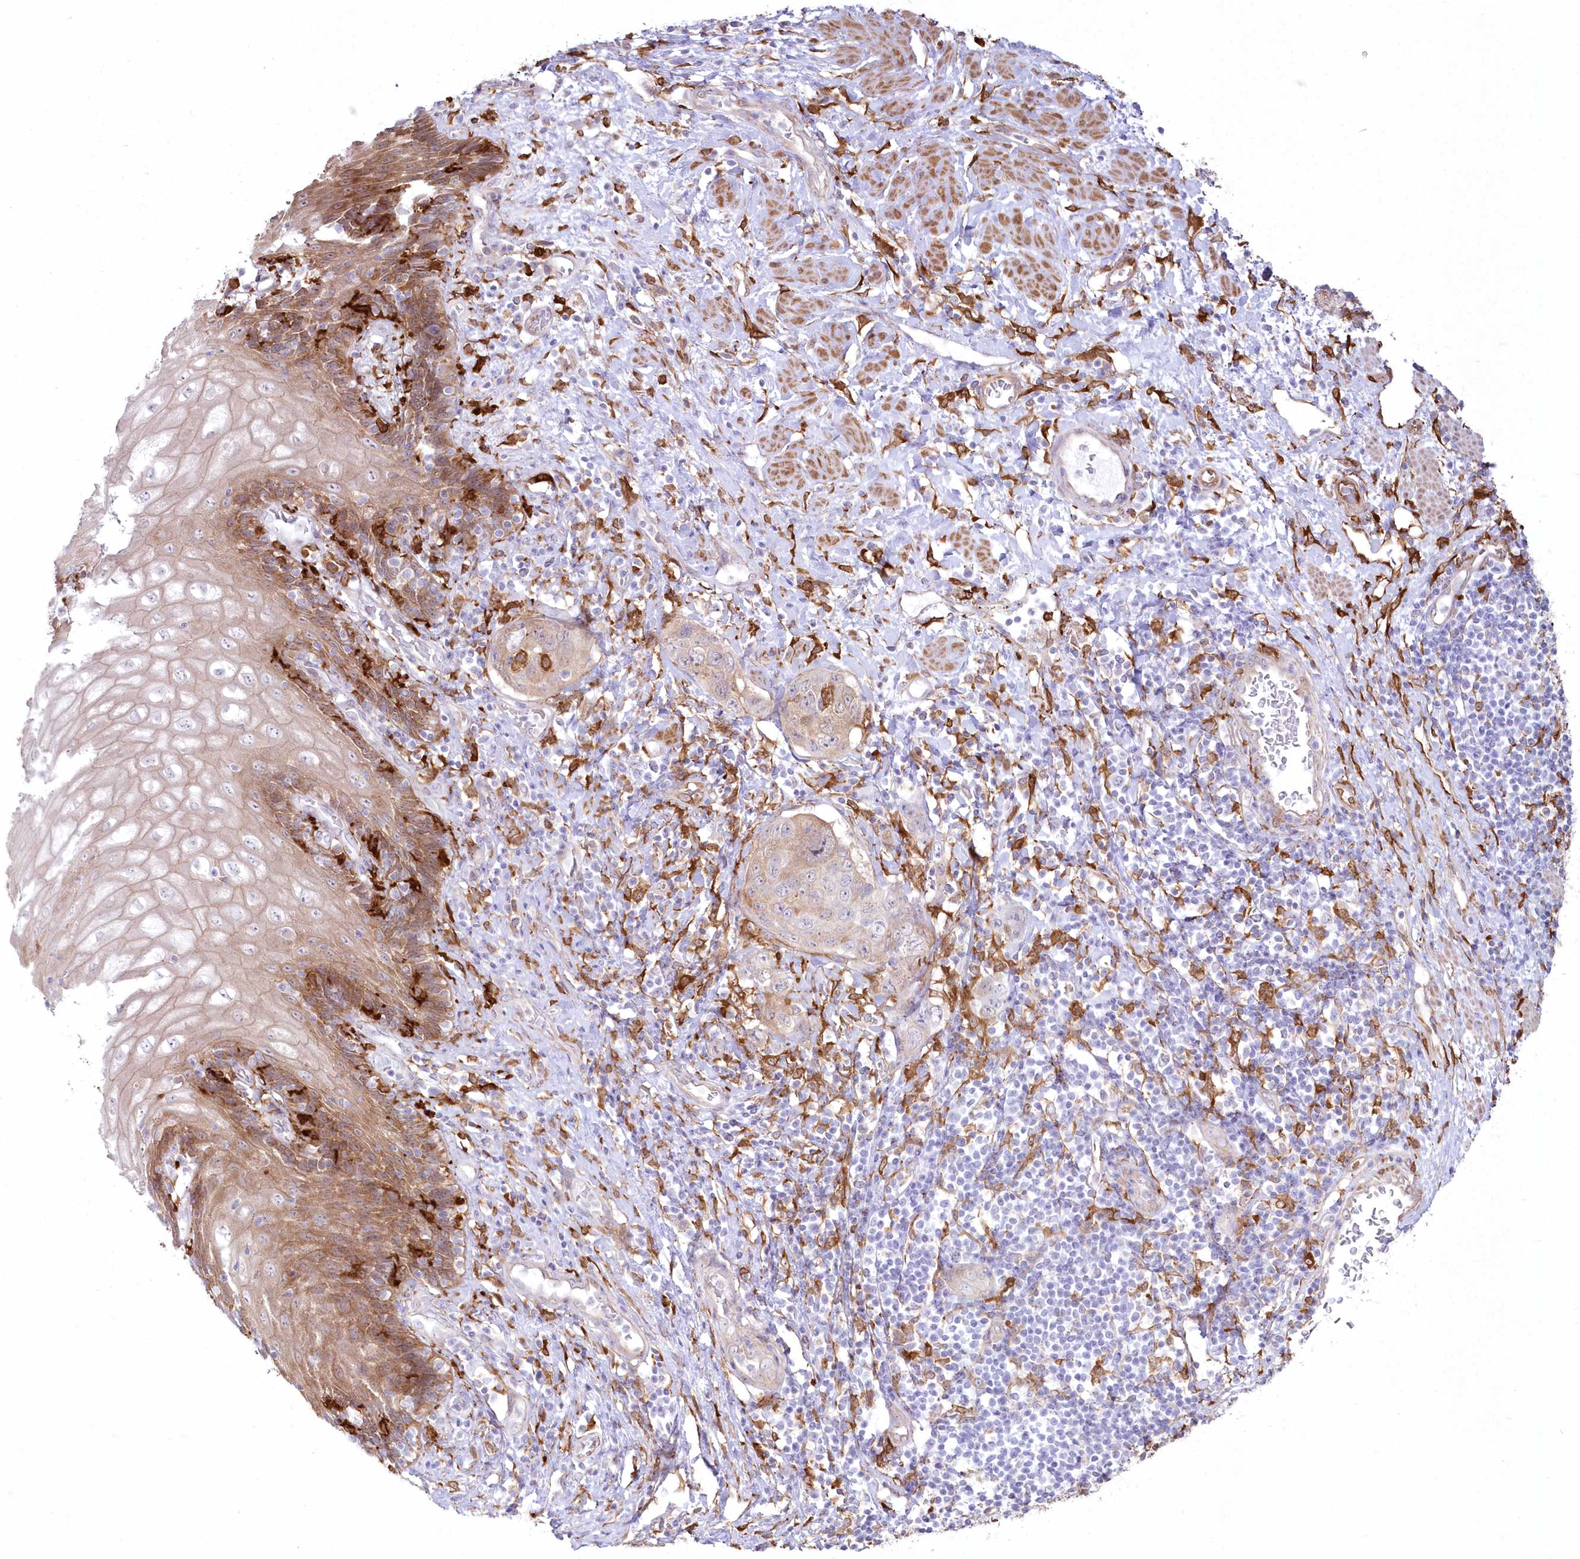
{"staining": {"intensity": "weak", "quantity": "25%-75%", "location": "cytoplasmic/membranous"}, "tissue": "stomach cancer", "cell_type": "Tumor cells", "image_type": "cancer", "snomed": [{"axis": "morphology", "description": "Adenocarcinoma, NOS"}, {"axis": "topography", "description": "Stomach"}], "caption": "Protein expression analysis of adenocarcinoma (stomach) exhibits weak cytoplasmic/membranous positivity in approximately 25%-75% of tumor cells.", "gene": "SH3PXD2B", "patient": {"sex": "male", "age": 48}}